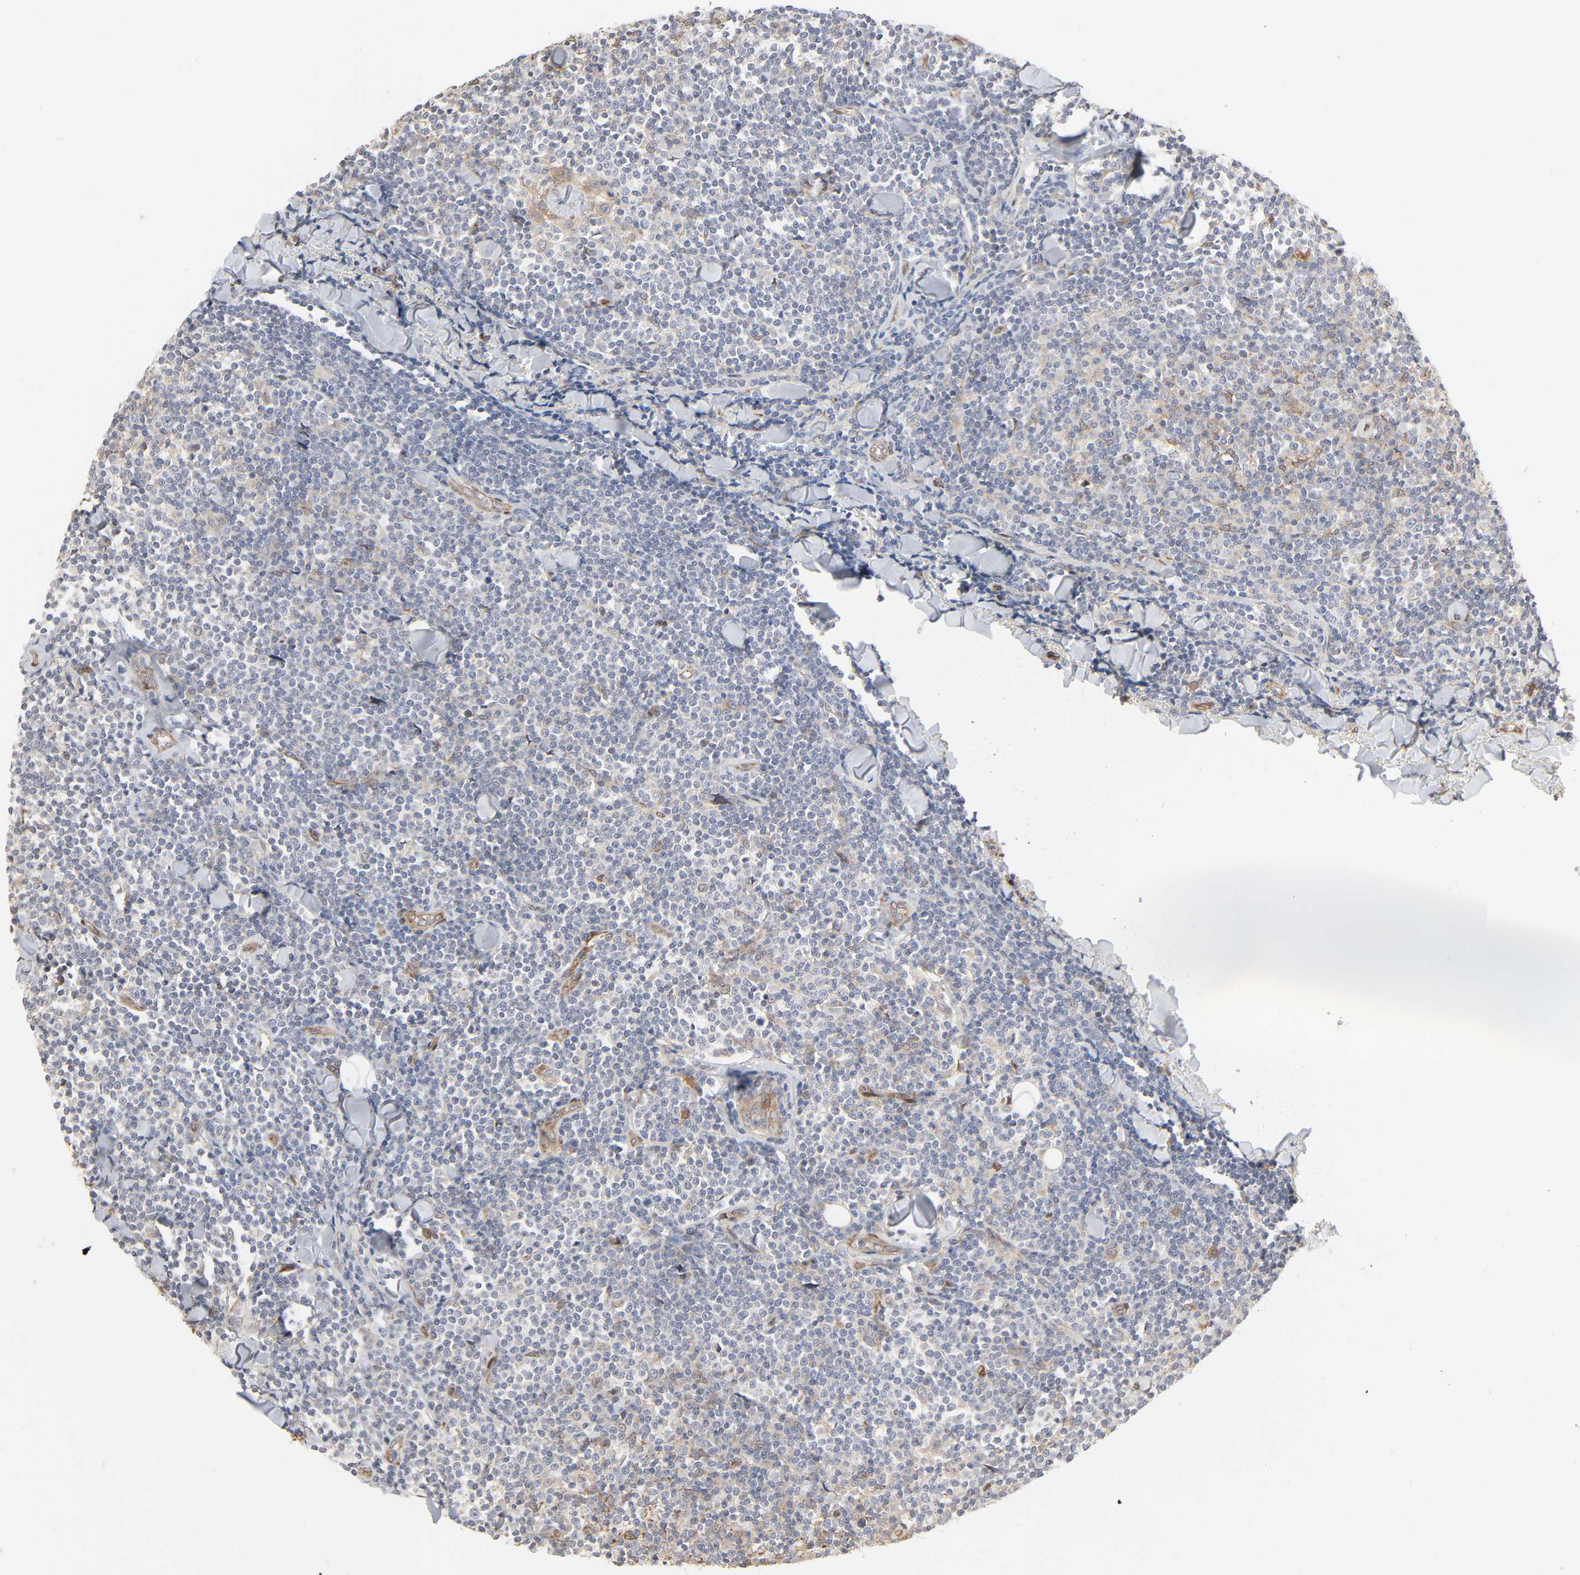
{"staining": {"intensity": "negative", "quantity": "none", "location": "none"}, "tissue": "lymphoma", "cell_type": "Tumor cells", "image_type": "cancer", "snomed": [{"axis": "morphology", "description": "Malignant lymphoma, non-Hodgkin's type, Low grade"}, {"axis": "topography", "description": "Soft tissue"}], "caption": "Immunohistochemistry (IHC) photomicrograph of human malignant lymphoma, non-Hodgkin's type (low-grade) stained for a protein (brown), which shows no staining in tumor cells.", "gene": "NDRG2", "patient": {"sex": "male", "age": 92}}